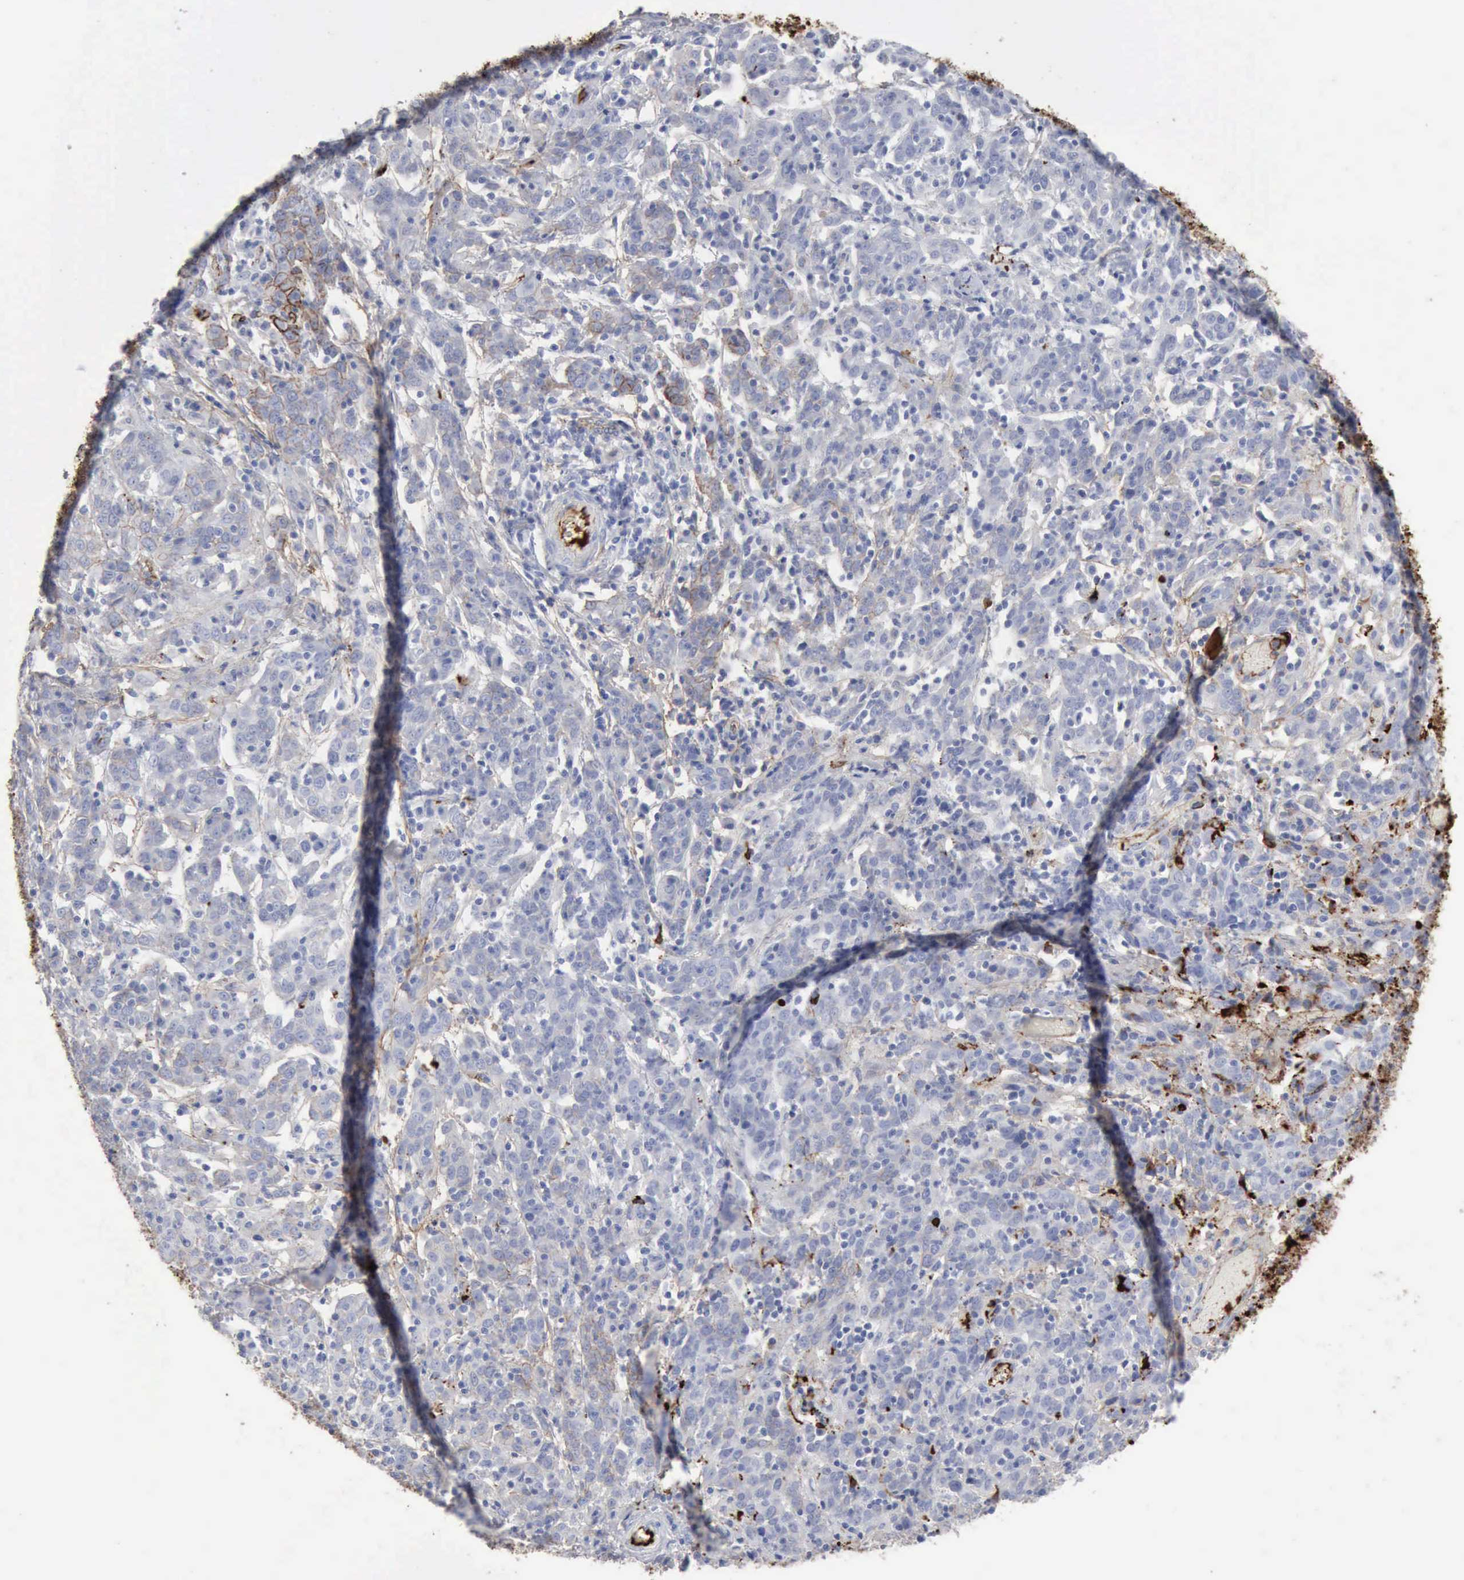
{"staining": {"intensity": "negative", "quantity": "none", "location": "none"}, "tissue": "cervical cancer", "cell_type": "Tumor cells", "image_type": "cancer", "snomed": [{"axis": "morphology", "description": "Normal tissue, NOS"}, {"axis": "morphology", "description": "Squamous cell carcinoma, NOS"}, {"axis": "topography", "description": "Cervix"}], "caption": "This is an IHC image of human squamous cell carcinoma (cervical). There is no staining in tumor cells.", "gene": "C4BPA", "patient": {"sex": "female", "age": 67}}